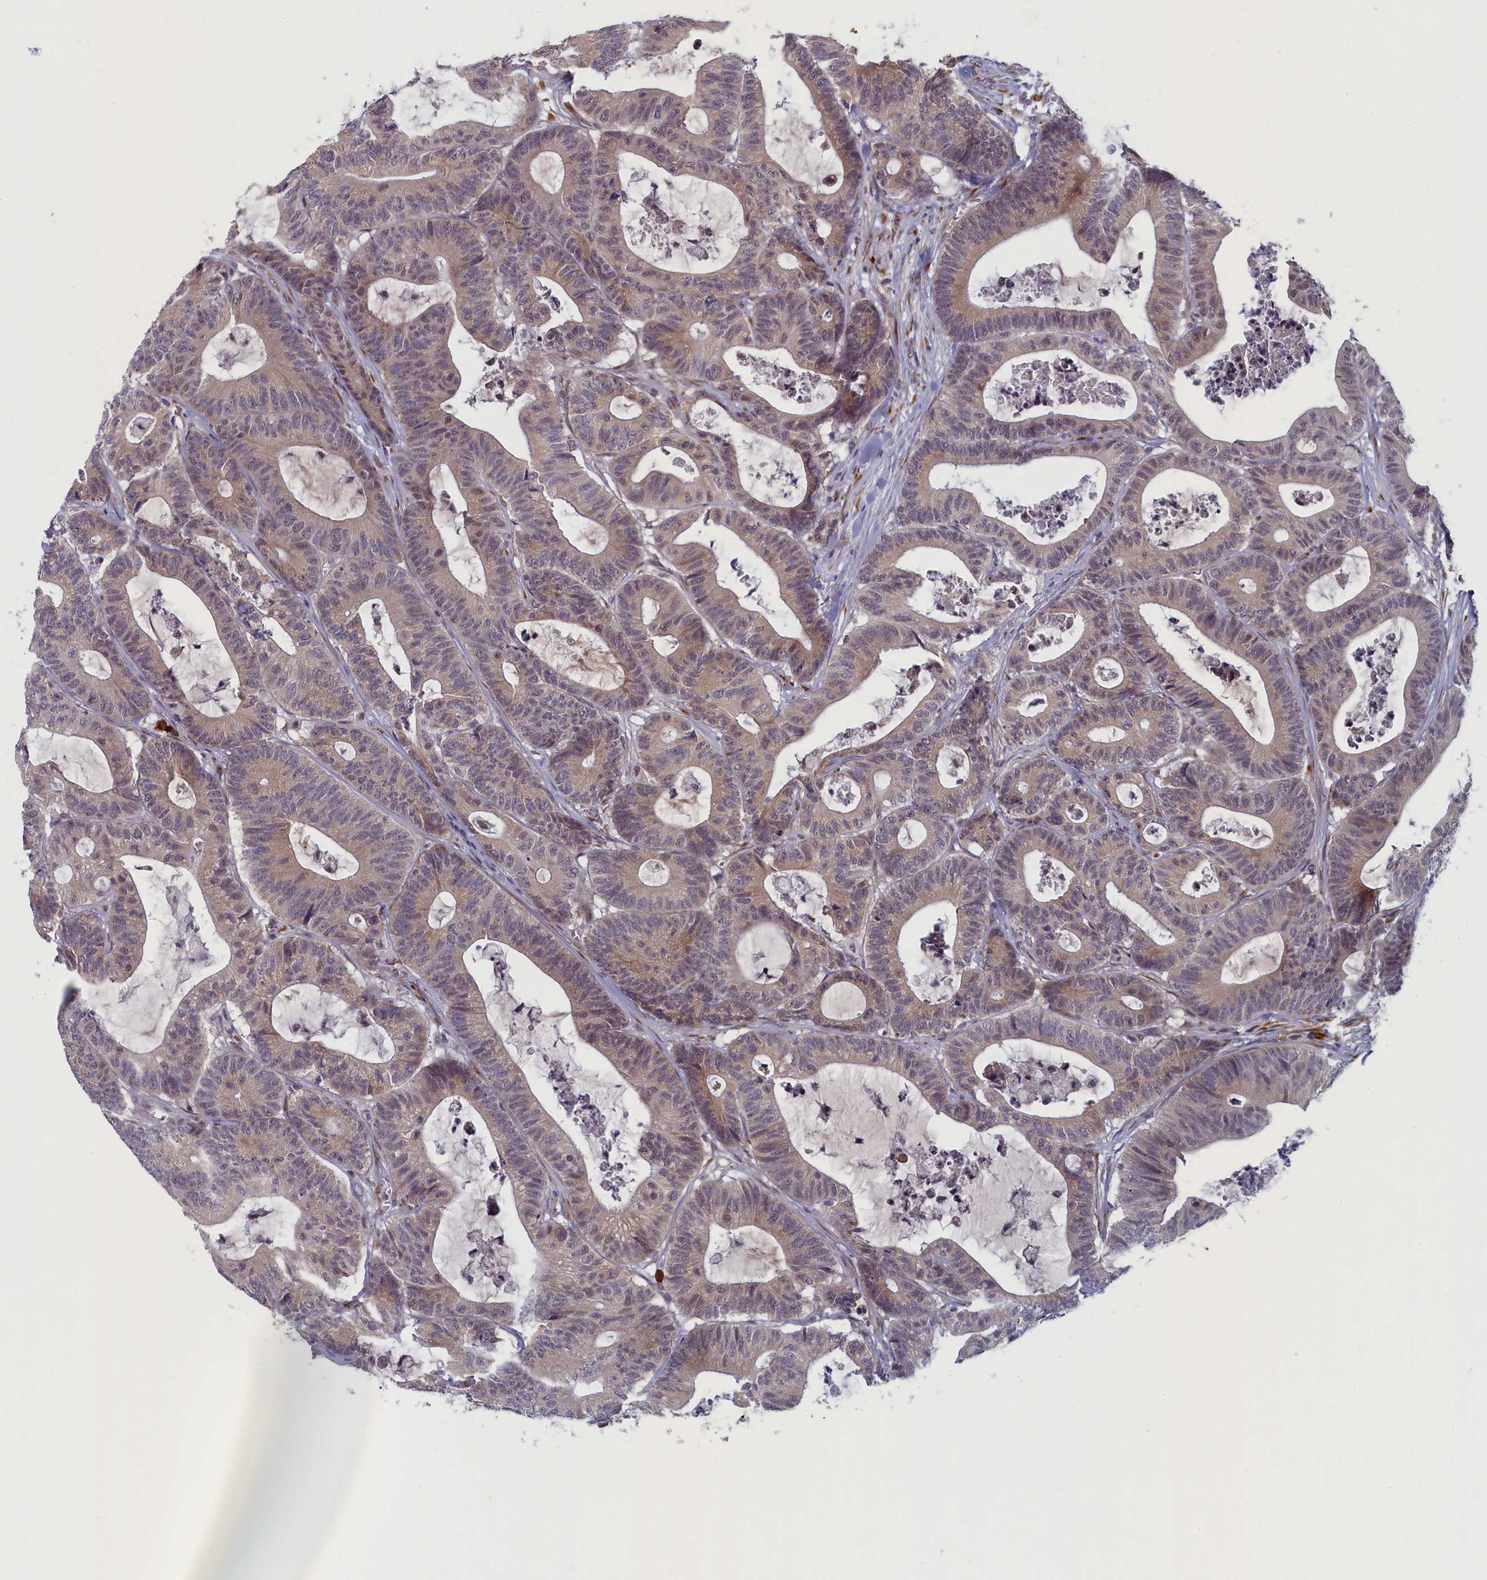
{"staining": {"intensity": "weak", "quantity": "25%-75%", "location": "cytoplasmic/membranous,nuclear"}, "tissue": "colorectal cancer", "cell_type": "Tumor cells", "image_type": "cancer", "snomed": [{"axis": "morphology", "description": "Adenocarcinoma, NOS"}, {"axis": "topography", "description": "Colon"}], "caption": "This is a micrograph of IHC staining of colorectal cancer (adenocarcinoma), which shows weak staining in the cytoplasmic/membranous and nuclear of tumor cells.", "gene": "DNAJC17", "patient": {"sex": "female", "age": 84}}